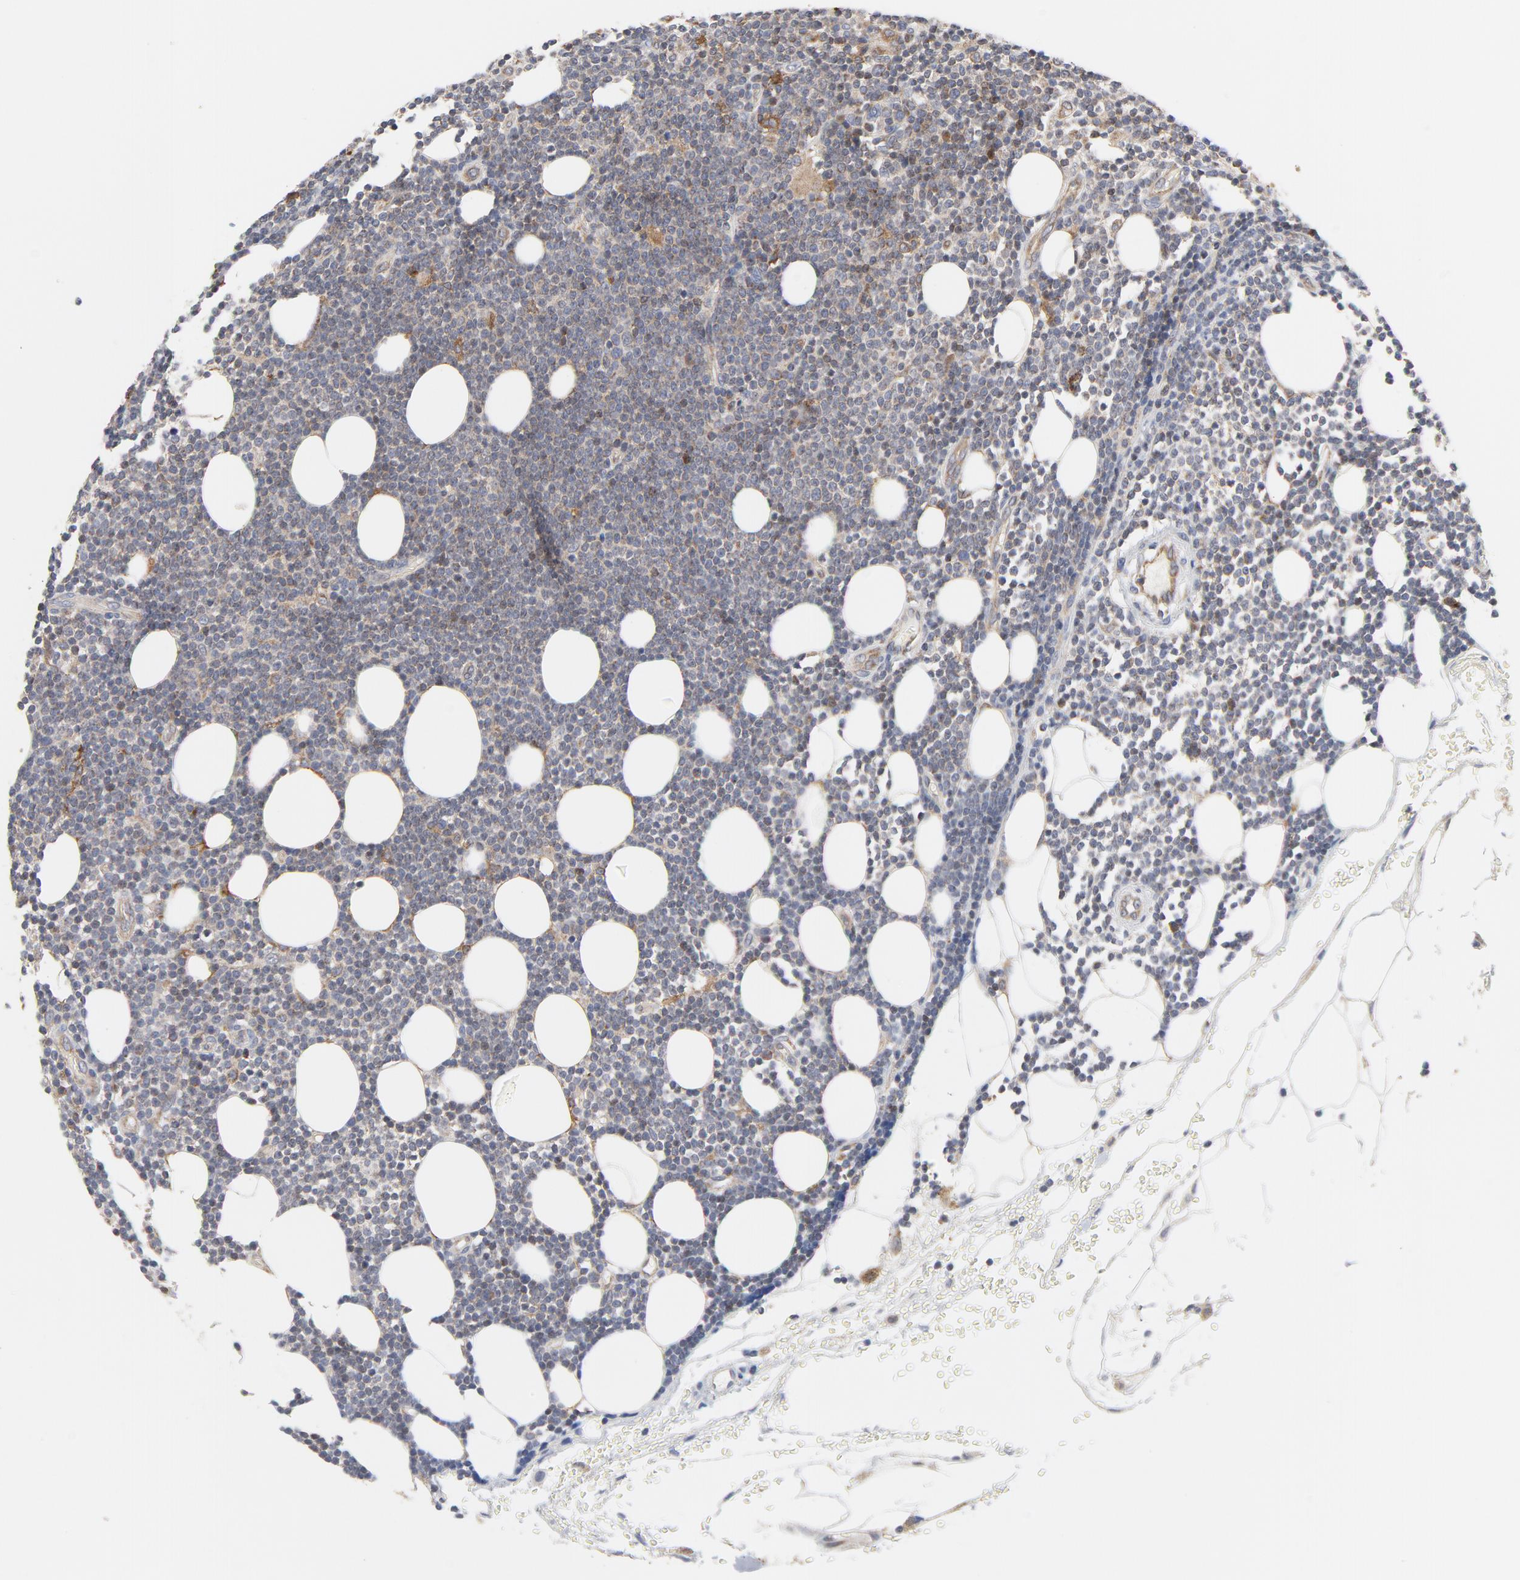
{"staining": {"intensity": "weak", "quantity": "25%-75%", "location": "cytoplasmic/membranous"}, "tissue": "lymphoma", "cell_type": "Tumor cells", "image_type": "cancer", "snomed": [{"axis": "morphology", "description": "Malignant lymphoma, non-Hodgkin's type, Low grade"}, {"axis": "topography", "description": "Soft tissue"}], "caption": "DAB (3,3'-diaminobenzidine) immunohistochemical staining of lymphoma demonstrates weak cytoplasmic/membranous protein expression in about 25%-75% of tumor cells. (brown staining indicates protein expression, while blue staining denotes nuclei).", "gene": "RAPGEF4", "patient": {"sex": "male", "age": 92}}